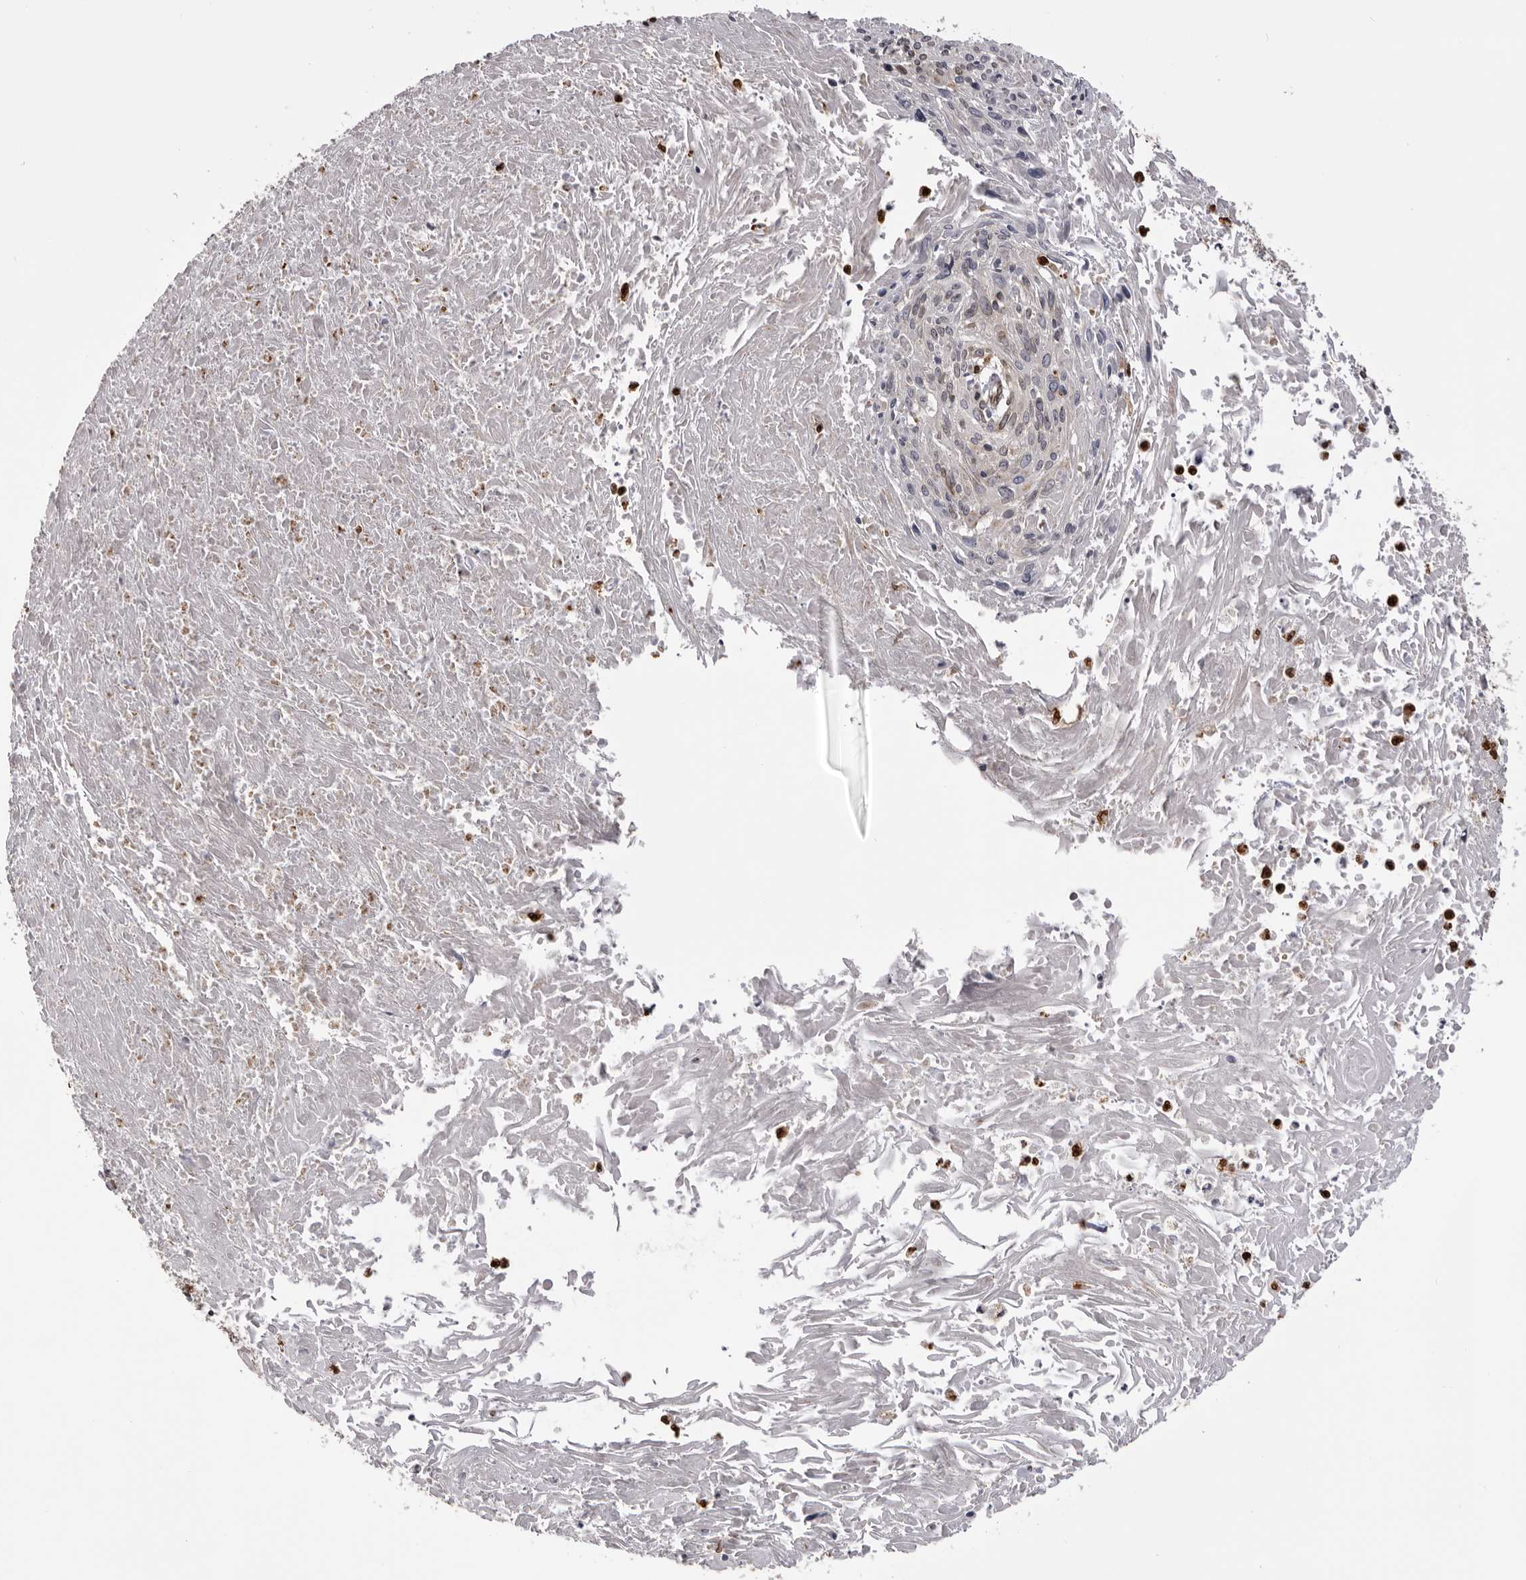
{"staining": {"intensity": "moderate", "quantity": "25%-75%", "location": "cytoplasmic/membranous"}, "tissue": "cervical cancer", "cell_type": "Tumor cells", "image_type": "cancer", "snomed": [{"axis": "morphology", "description": "Squamous cell carcinoma, NOS"}, {"axis": "topography", "description": "Cervix"}], "caption": "This micrograph shows IHC staining of cervical squamous cell carcinoma, with medium moderate cytoplasmic/membranous positivity in approximately 25%-75% of tumor cells.", "gene": "C4orf3", "patient": {"sex": "female", "age": 51}}